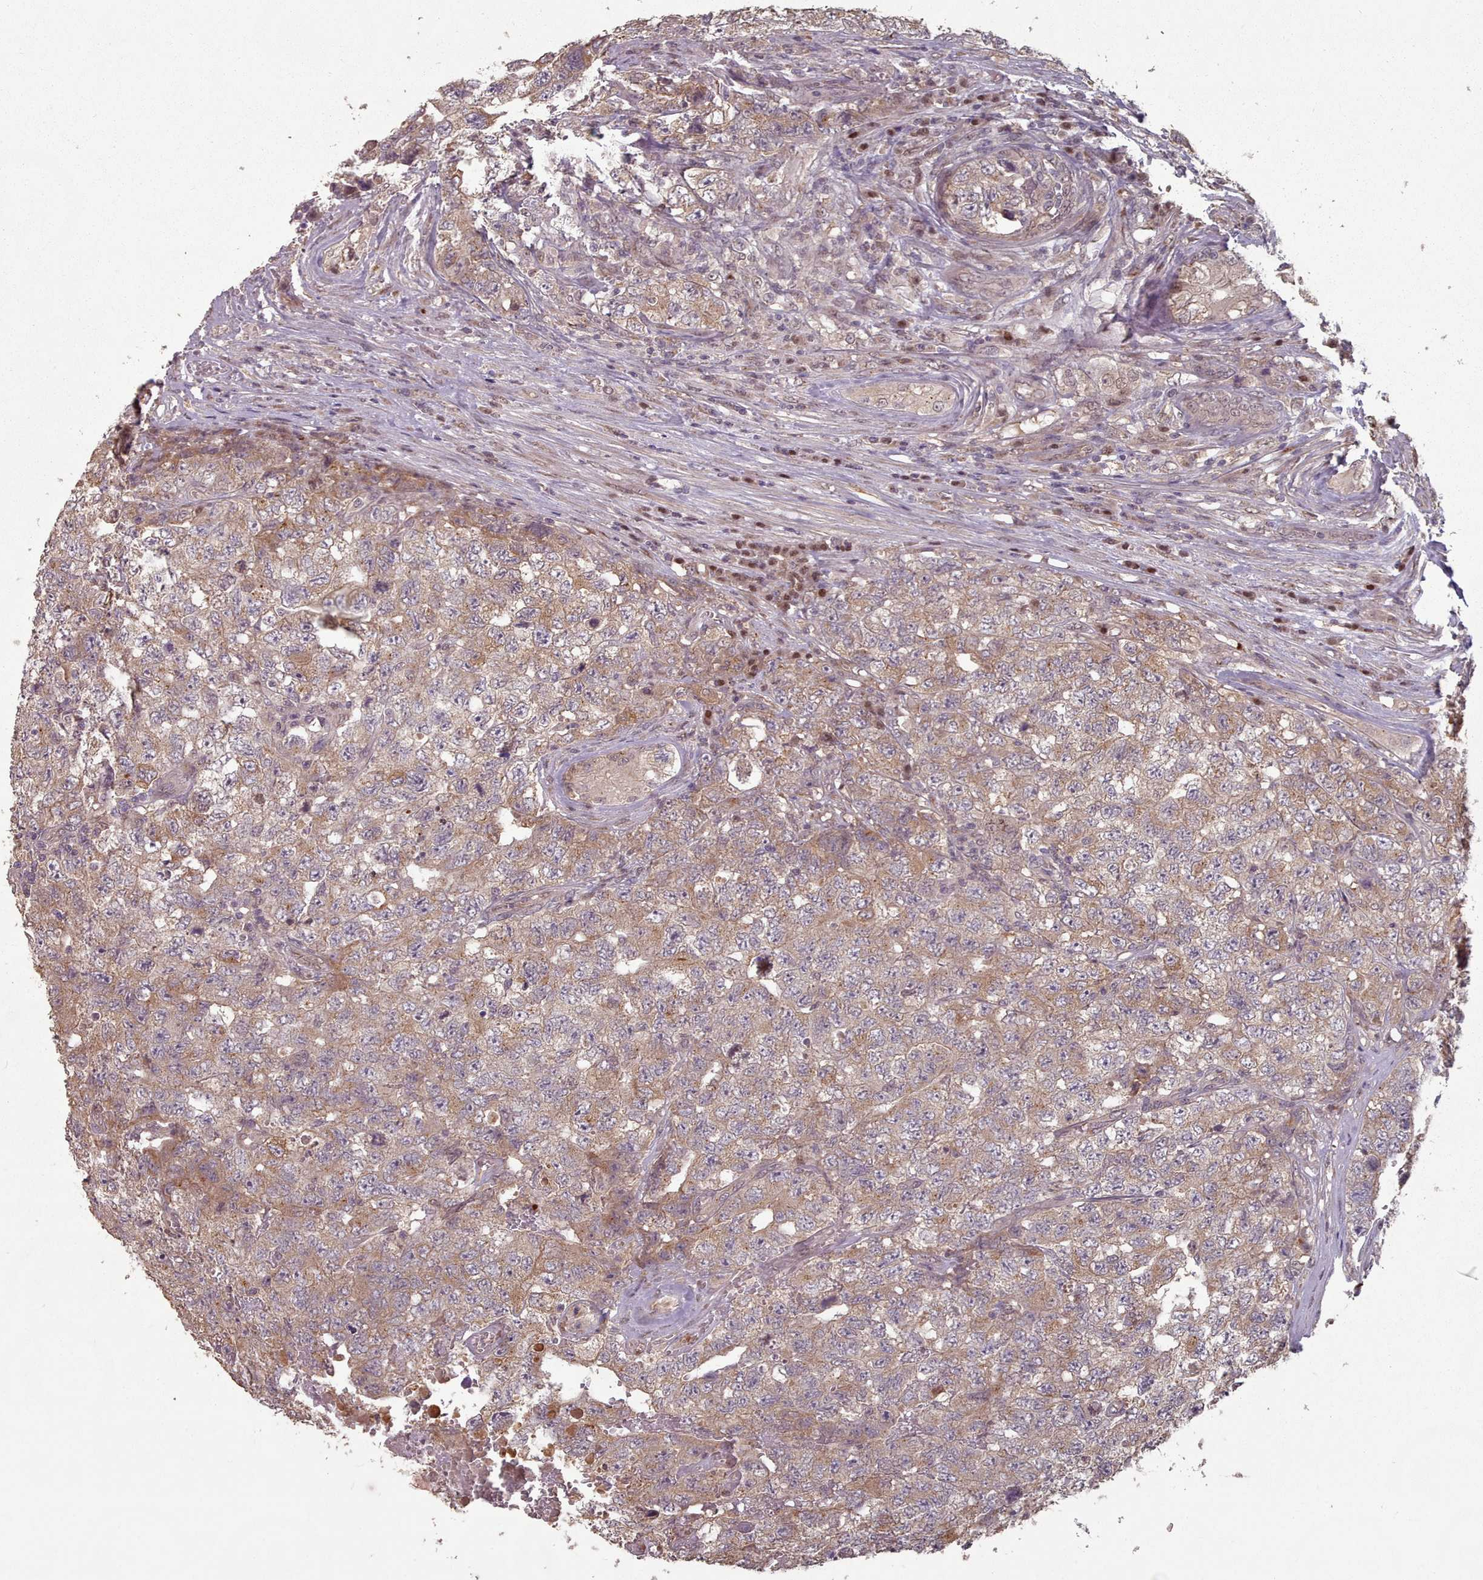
{"staining": {"intensity": "moderate", "quantity": ">75%", "location": "cytoplasmic/membranous"}, "tissue": "testis cancer", "cell_type": "Tumor cells", "image_type": "cancer", "snomed": [{"axis": "morphology", "description": "Carcinoma, Embryonal, NOS"}, {"axis": "topography", "description": "Testis"}], "caption": "Testis cancer tissue shows moderate cytoplasmic/membranous expression in approximately >75% of tumor cells", "gene": "ERCC6L", "patient": {"sex": "male", "age": 31}}